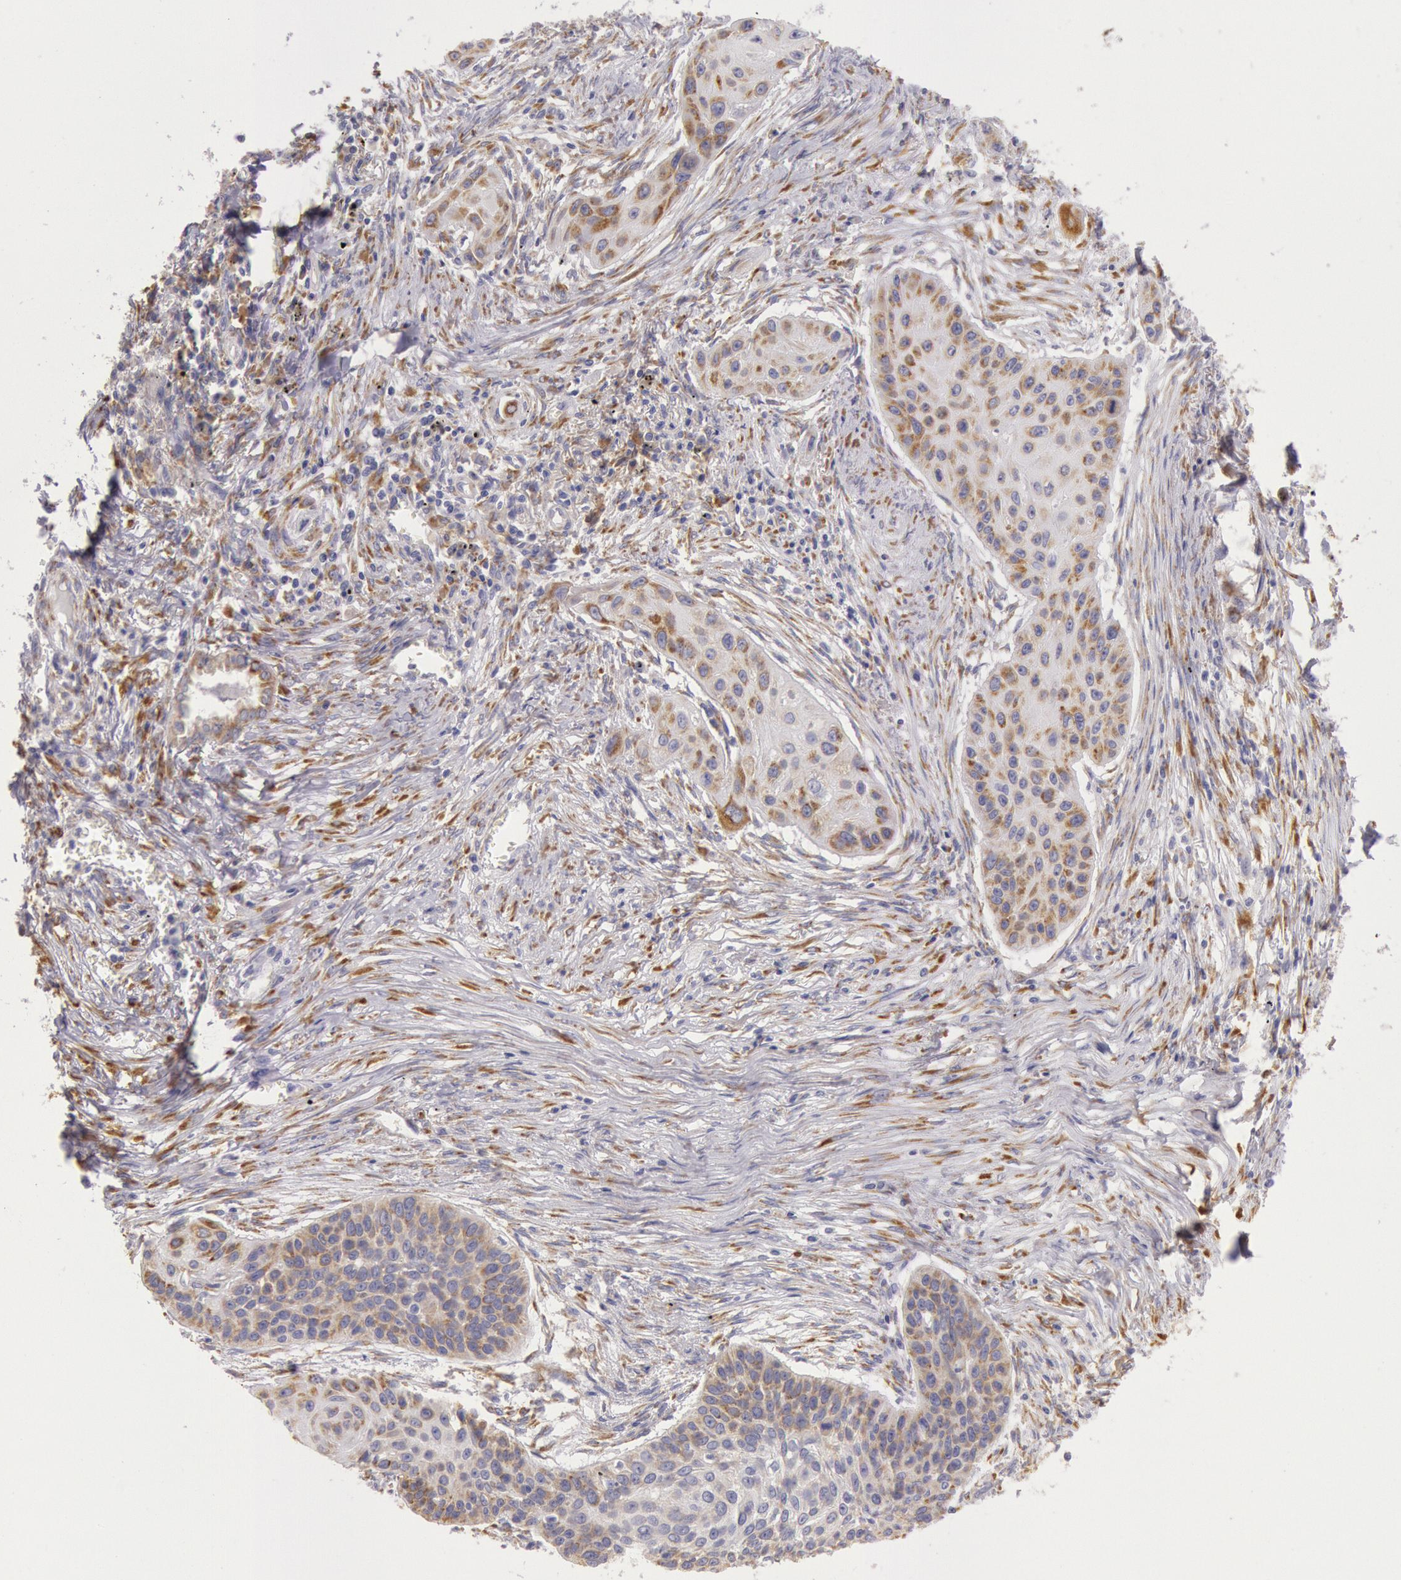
{"staining": {"intensity": "weak", "quantity": ">75%", "location": "cytoplasmic/membranous"}, "tissue": "lung cancer", "cell_type": "Tumor cells", "image_type": "cancer", "snomed": [{"axis": "morphology", "description": "Squamous cell carcinoma, NOS"}, {"axis": "topography", "description": "Lung"}], "caption": "Protein expression analysis of human lung cancer reveals weak cytoplasmic/membranous staining in about >75% of tumor cells. (DAB = brown stain, brightfield microscopy at high magnification).", "gene": "CIDEB", "patient": {"sex": "male", "age": 71}}